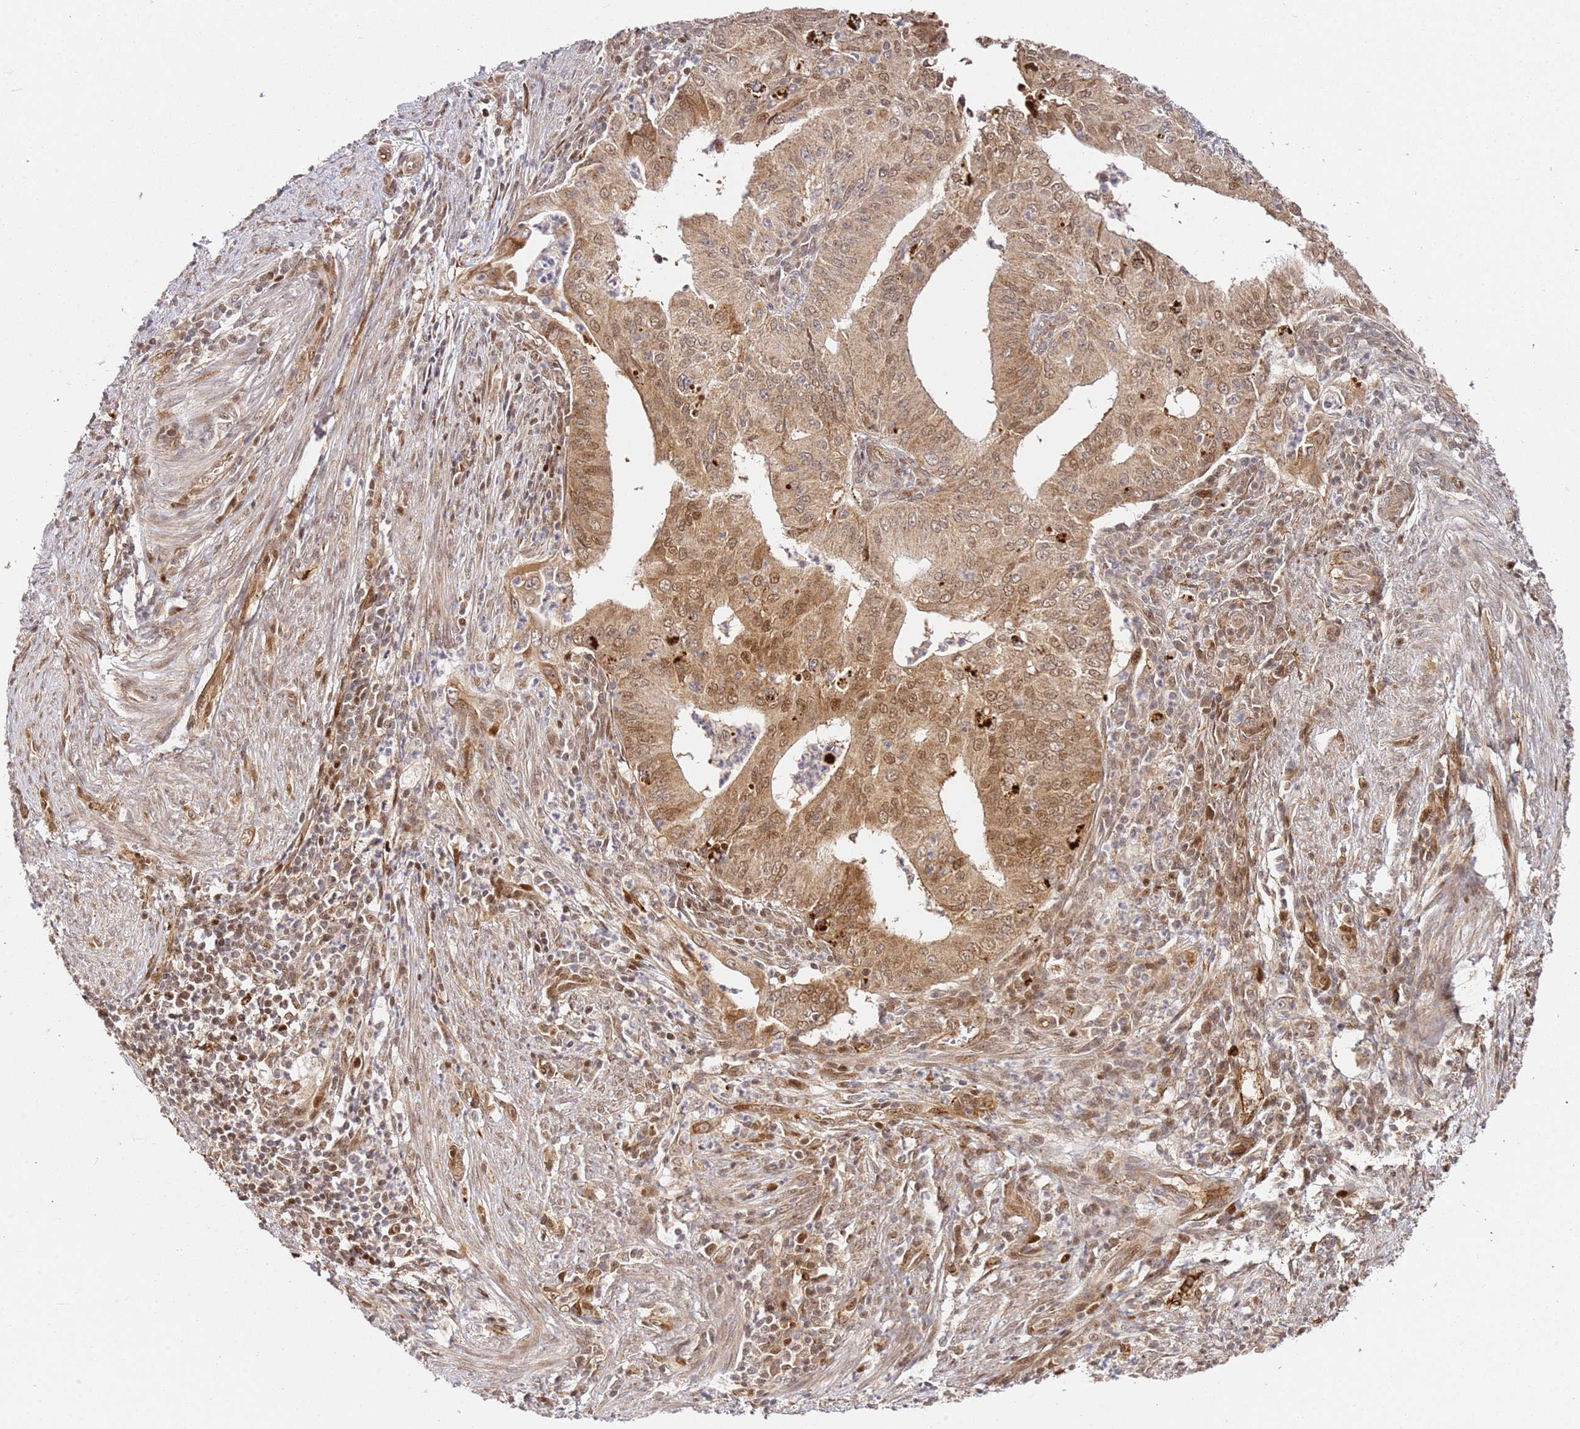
{"staining": {"intensity": "moderate", "quantity": ">75%", "location": "cytoplasmic/membranous,nuclear"}, "tissue": "endometrial cancer", "cell_type": "Tumor cells", "image_type": "cancer", "snomed": [{"axis": "morphology", "description": "Adenocarcinoma, NOS"}, {"axis": "topography", "description": "Endometrium"}], "caption": "The immunohistochemical stain labels moderate cytoplasmic/membranous and nuclear expression in tumor cells of endometrial cancer (adenocarcinoma) tissue. (DAB (3,3'-diaminobenzidine) IHC, brown staining for protein, blue staining for nuclei).", "gene": "SMOX", "patient": {"sex": "female", "age": 50}}